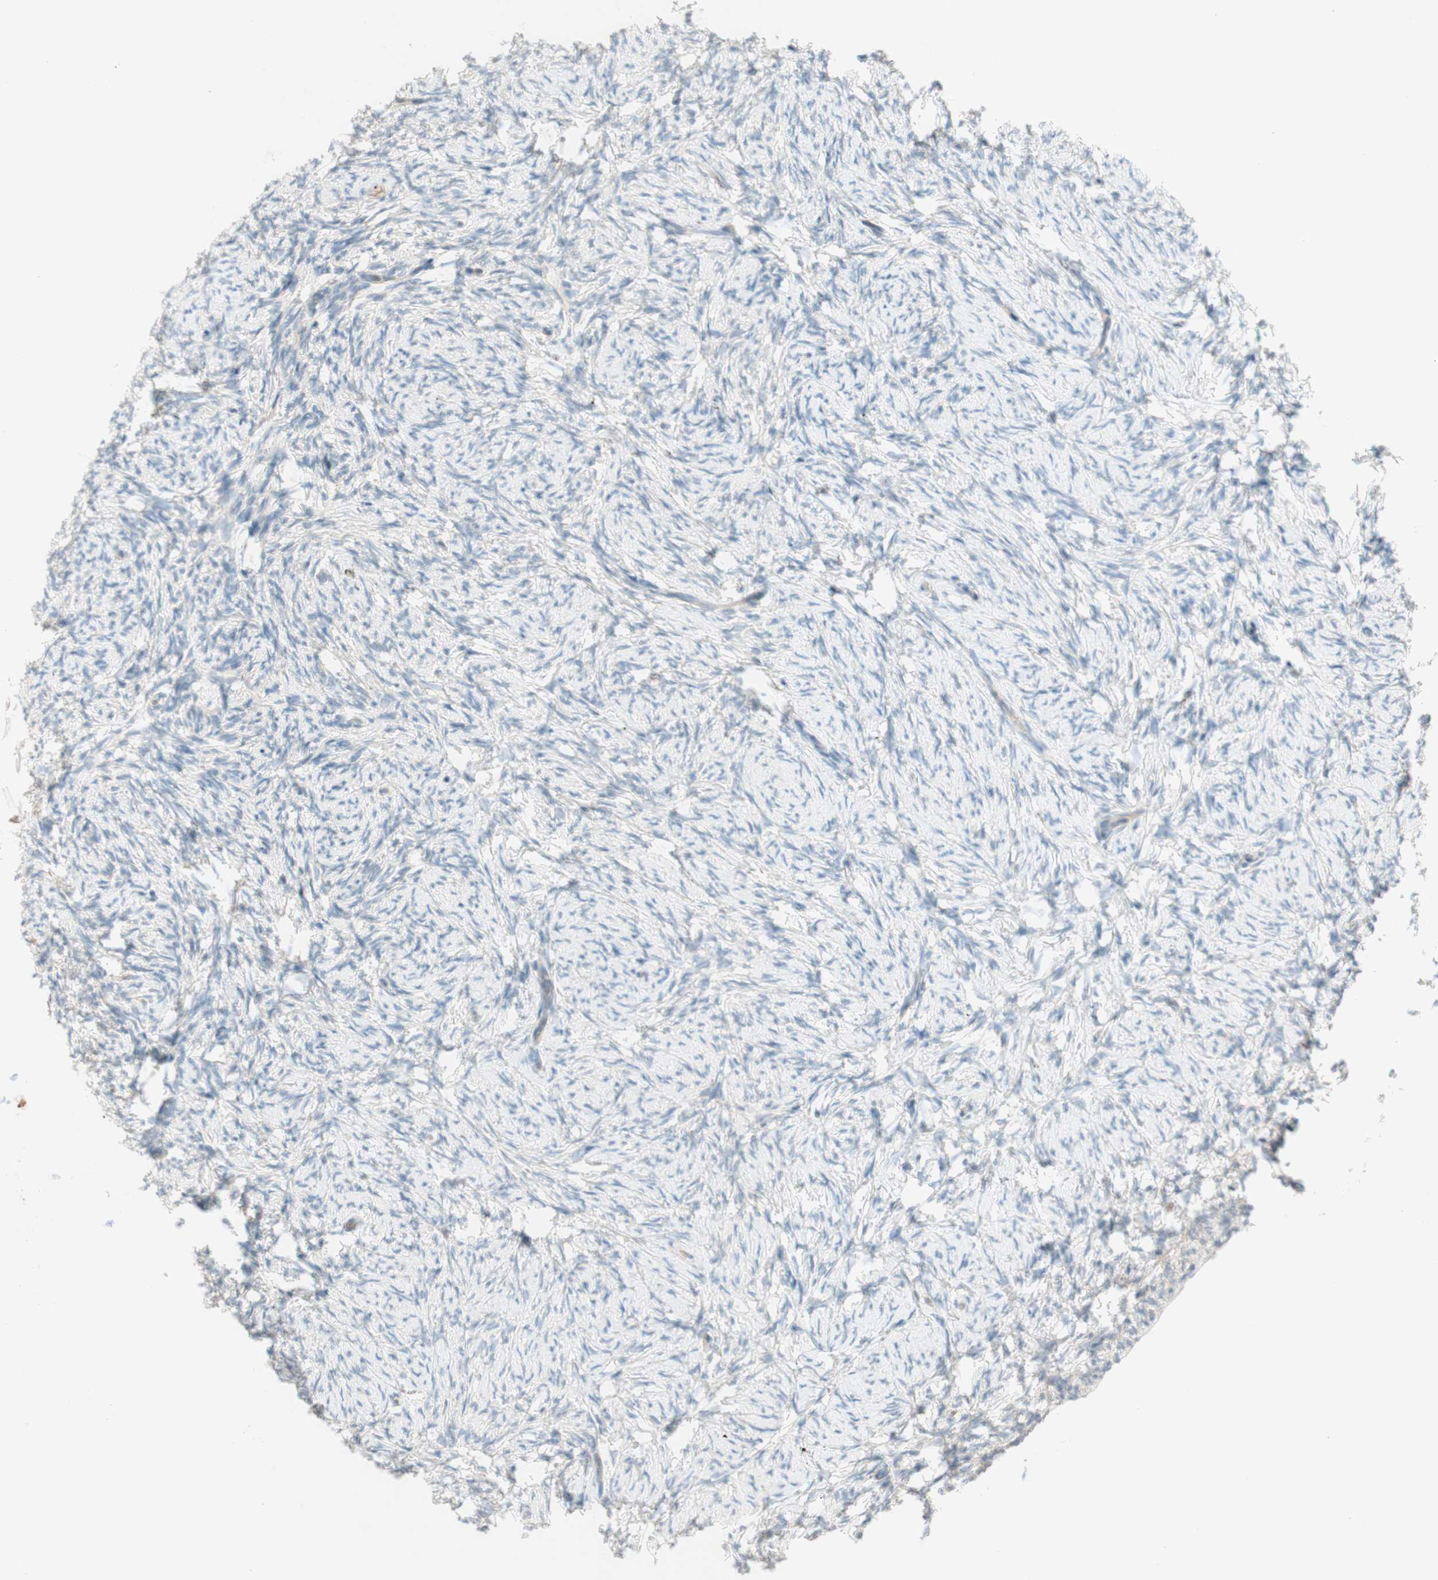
{"staining": {"intensity": "negative", "quantity": "none", "location": "none"}, "tissue": "ovary", "cell_type": "Ovarian stroma cells", "image_type": "normal", "snomed": [{"axis": "morphology", "description": "Normal tissue, NOS"}, {"axis": "topography", "description": "Ovary"}], "caption": "Photomicrograph shows no protein staining in ovarian stroma cells of benign ovary.", "gene": "JPH1", "patient": {"sex": "female", "age": 60}}